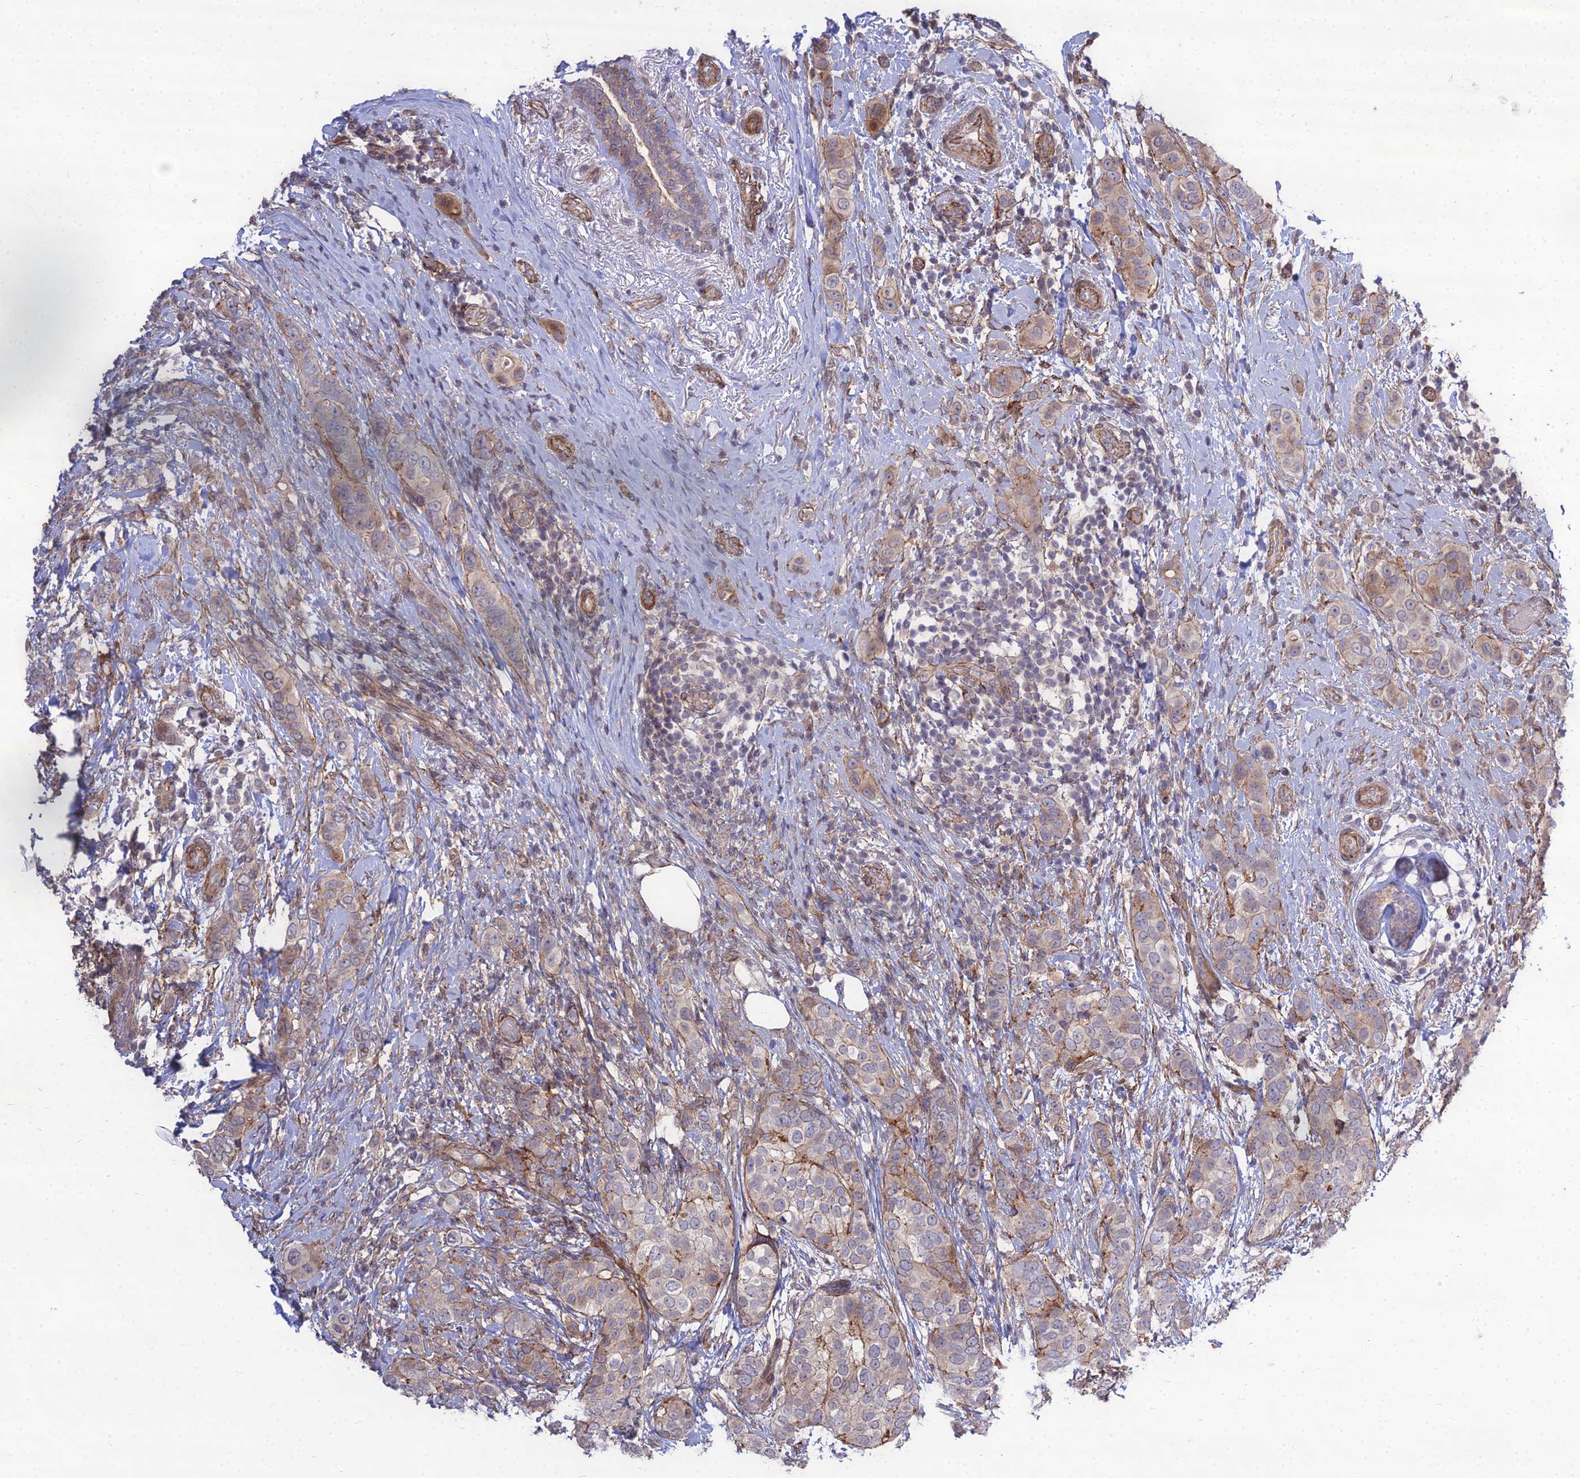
{"staining": {"intensity": "moderate", "quantity": "<25%", "location": "cytoplasmic/membranous"}, "tissue": "breast cancer", "cell_type": "Tumor cells", "image_type": "cancer", "snomed": [{"axis": "morphology", "description": "Lobular carcinoma"}, {"axis": "topography", "description": "Breast"}], "caption": "Breast cancer tissue exhibits moderate cytoplasmic/membranous expression in about <25% of tumor cells", "gene": "TSPYL2", "patient": {"sex": "female", "age": 51}}